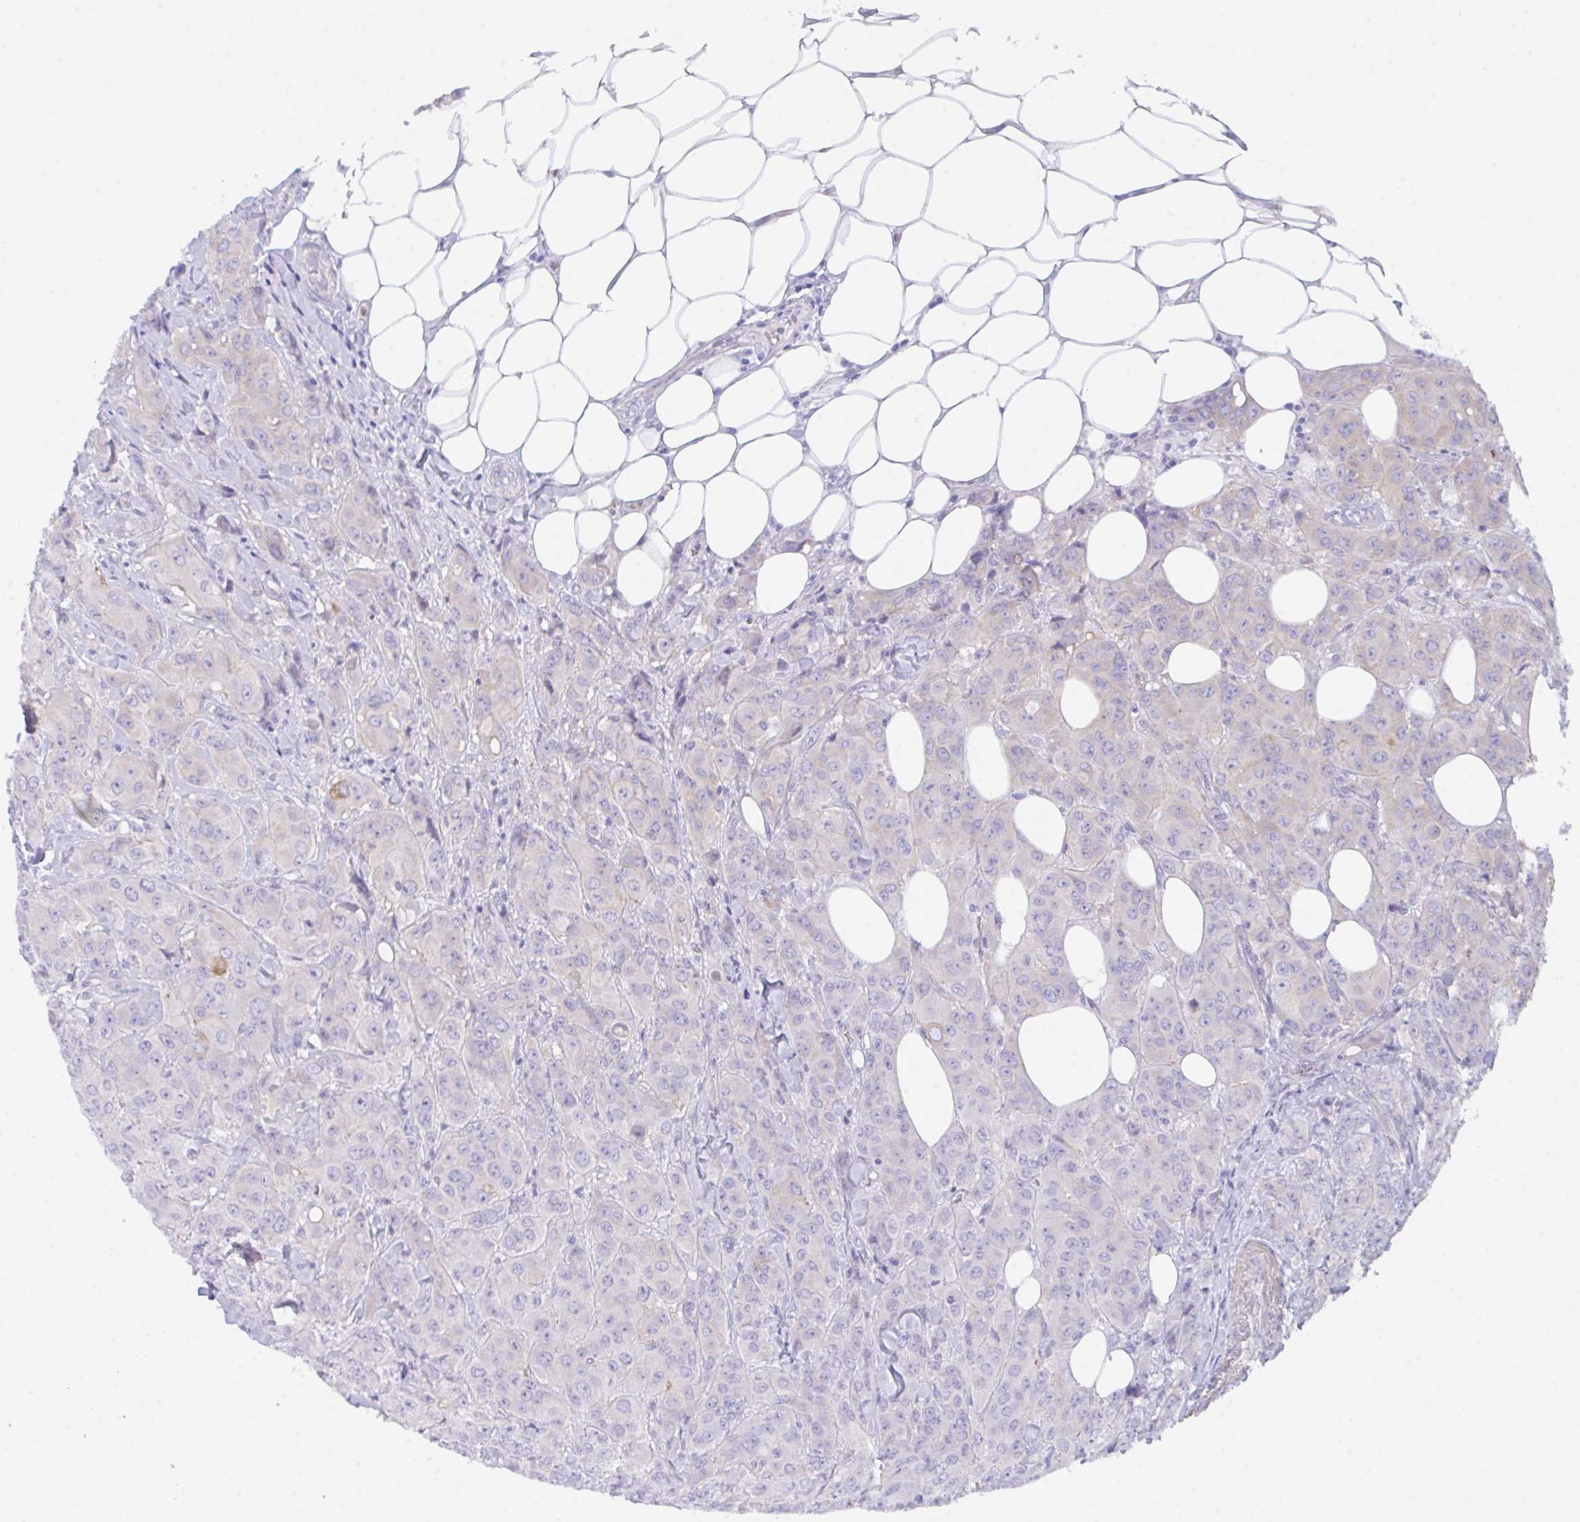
{"staining": {"intensity": "negative", "quantity": "none", "location": "none"}, "tissue": "breast cancer", "cell_type": "Tumor cells", "image_type": "cancer", "snomed": [{"axis": "morphology", "description": "Normal tissue, NOS"}, {"axis": "morphology", "description": "Duct carcinoma"}, {"axis": "topography", "description": "Breast"}], "caption": "Immunohistochemical staining of human breast cancer exhibits no significant expression in tumor cells. (Immunohistochemistry, brightfield microscopy, high magnification).", "gene": "CEP170B", "patient": {"sex": "female", "age": 43}}